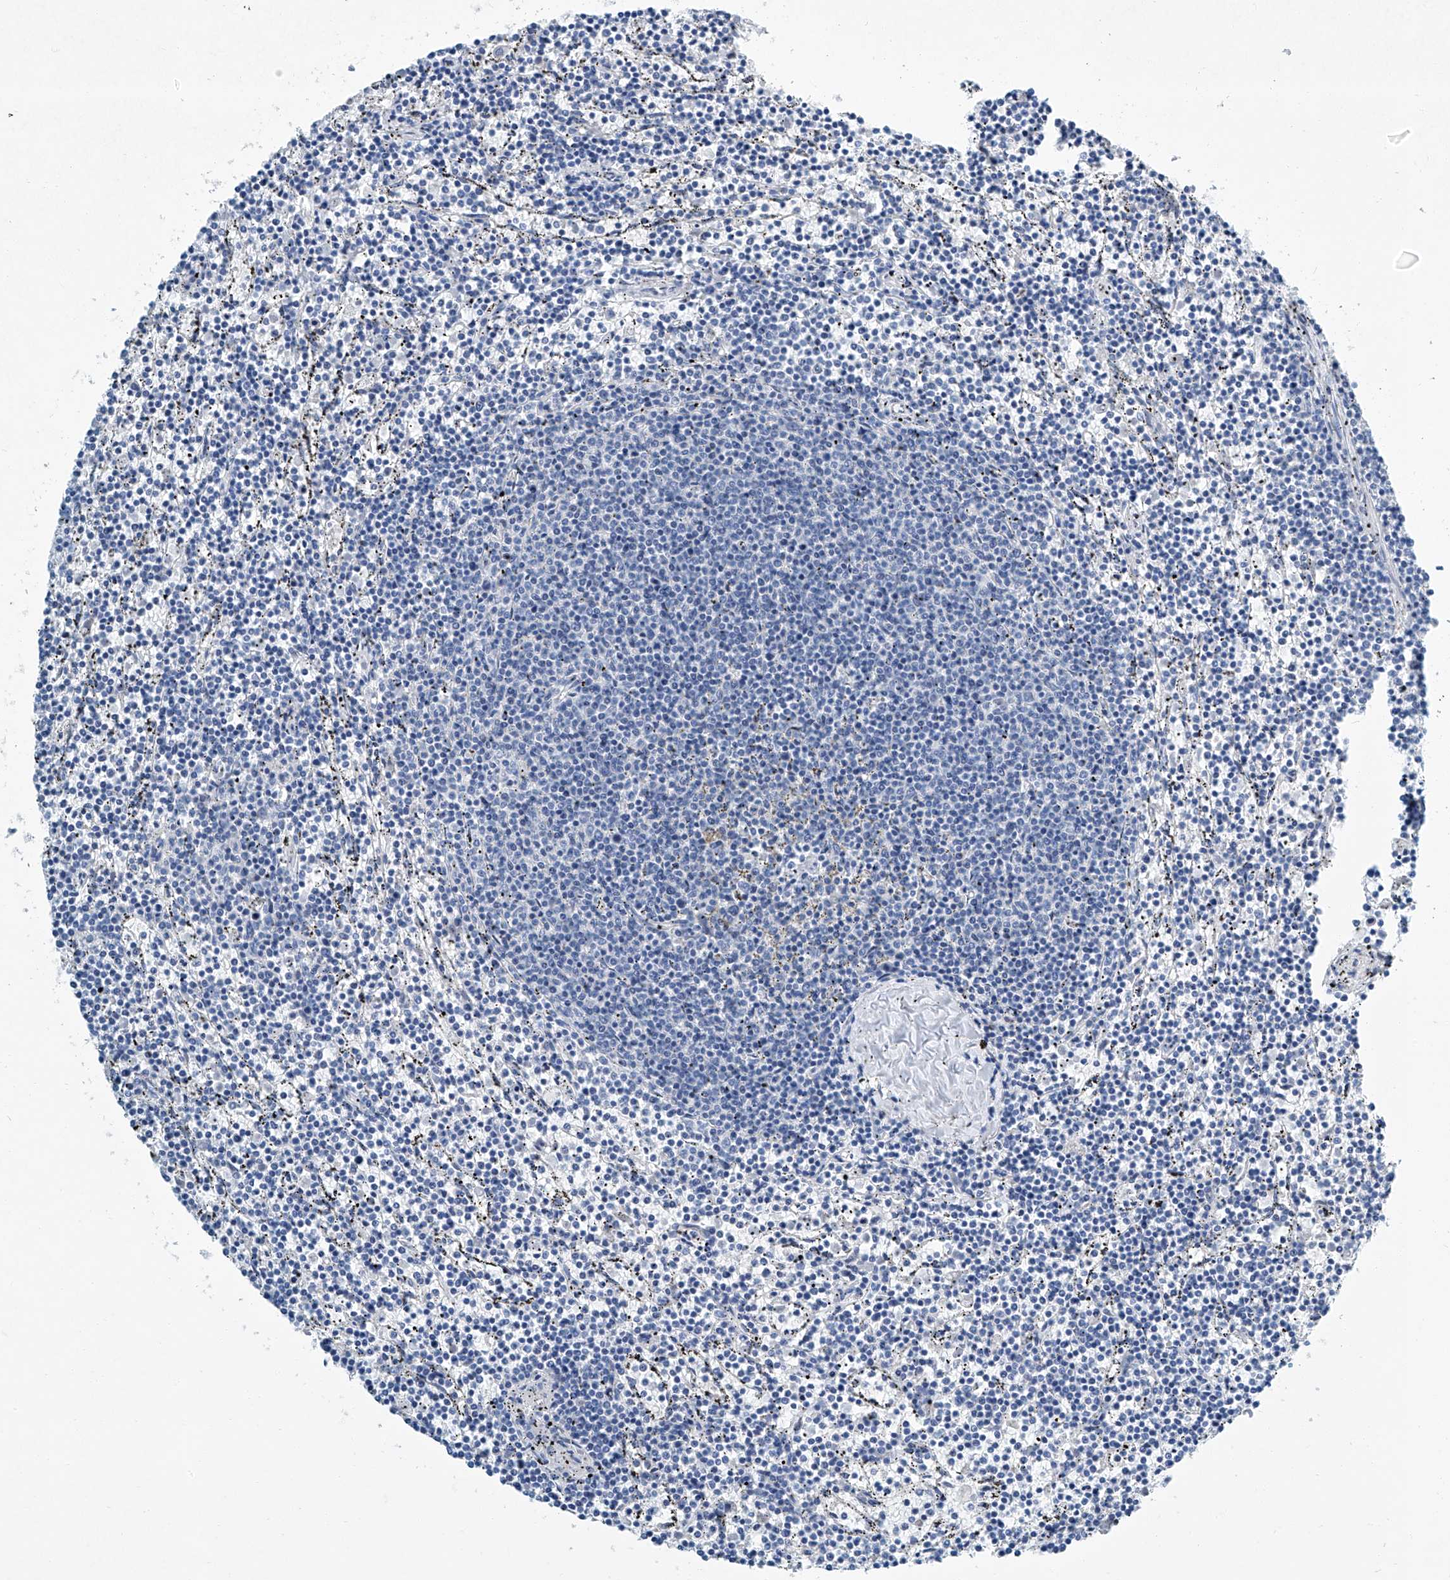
{"staining": {"intensity": "negative", "quantity": "none", "location": "none"}, "tissue": "lymphoma", "cell_type": "Tumor cells", "image_type": "cancer", "snomed": [{"axis": "morphology", "description": "Malignant lymphoma, non-Hodgkin's type, Low grade"}, {"axis": "topography", "description": "Spleen"}], "caption": "The micrograph shows no staining of tumor cells in low-grade malignant lymphoma, non-Hodgkin's type.", "gene": "CYP2A7", "patient": {"sex": "female", "age": 50}}